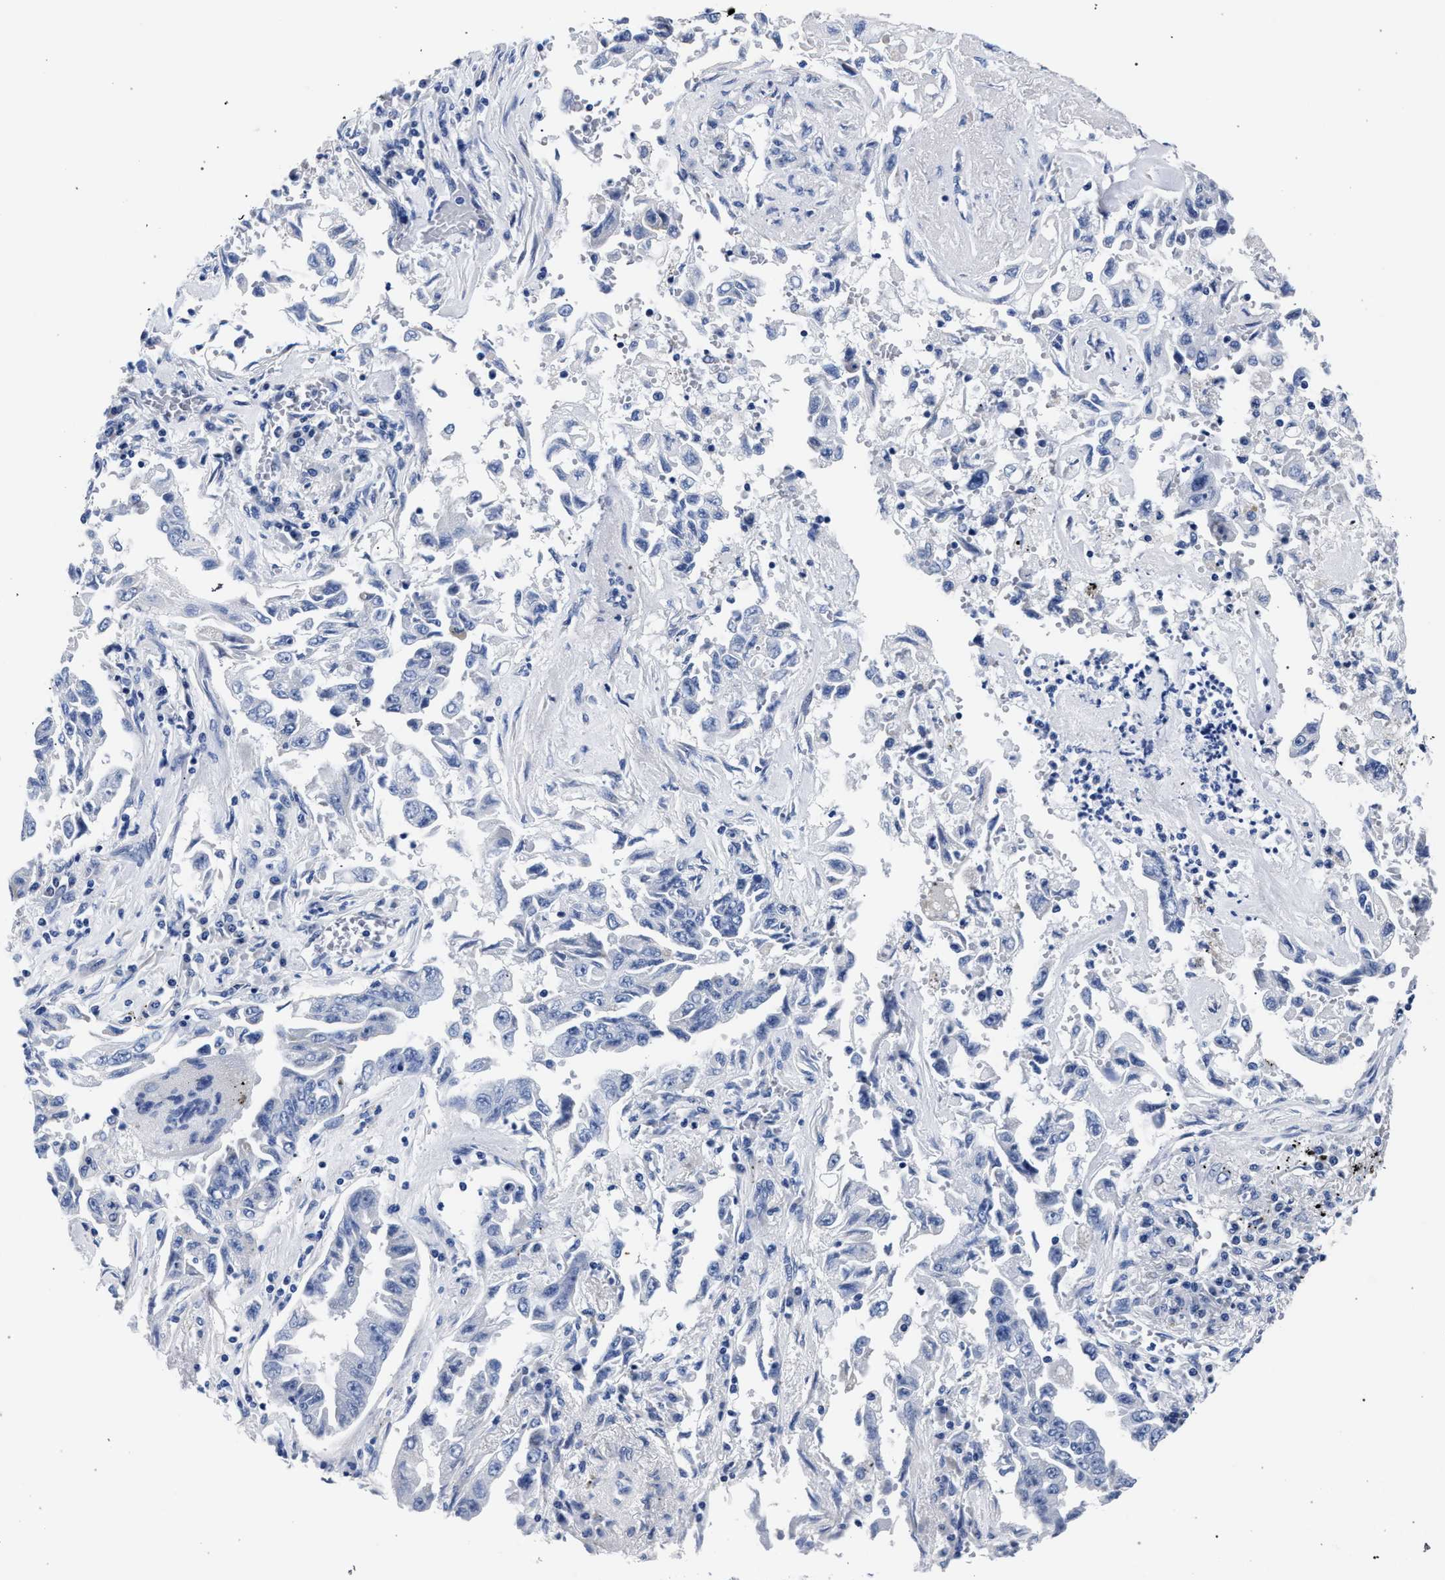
{"staining": {"intensity": "negative", "quantity": "none", "location": "none"}, "tissue": "lung cancer", "cell_type": "Tumor cells", "image_type": "cancer", "snomed": [{"axis": "morphology", "description": "Adenocarcinoma, NOS"}, {"axis": "topography", "description": "Lung"}], "caption": "The IHC image has no significant positivity in tumor cells of adenocarcinoma (lung) tissue.", "gene": "AKAP4", "patient": {"sex": "female", "age": 51}}